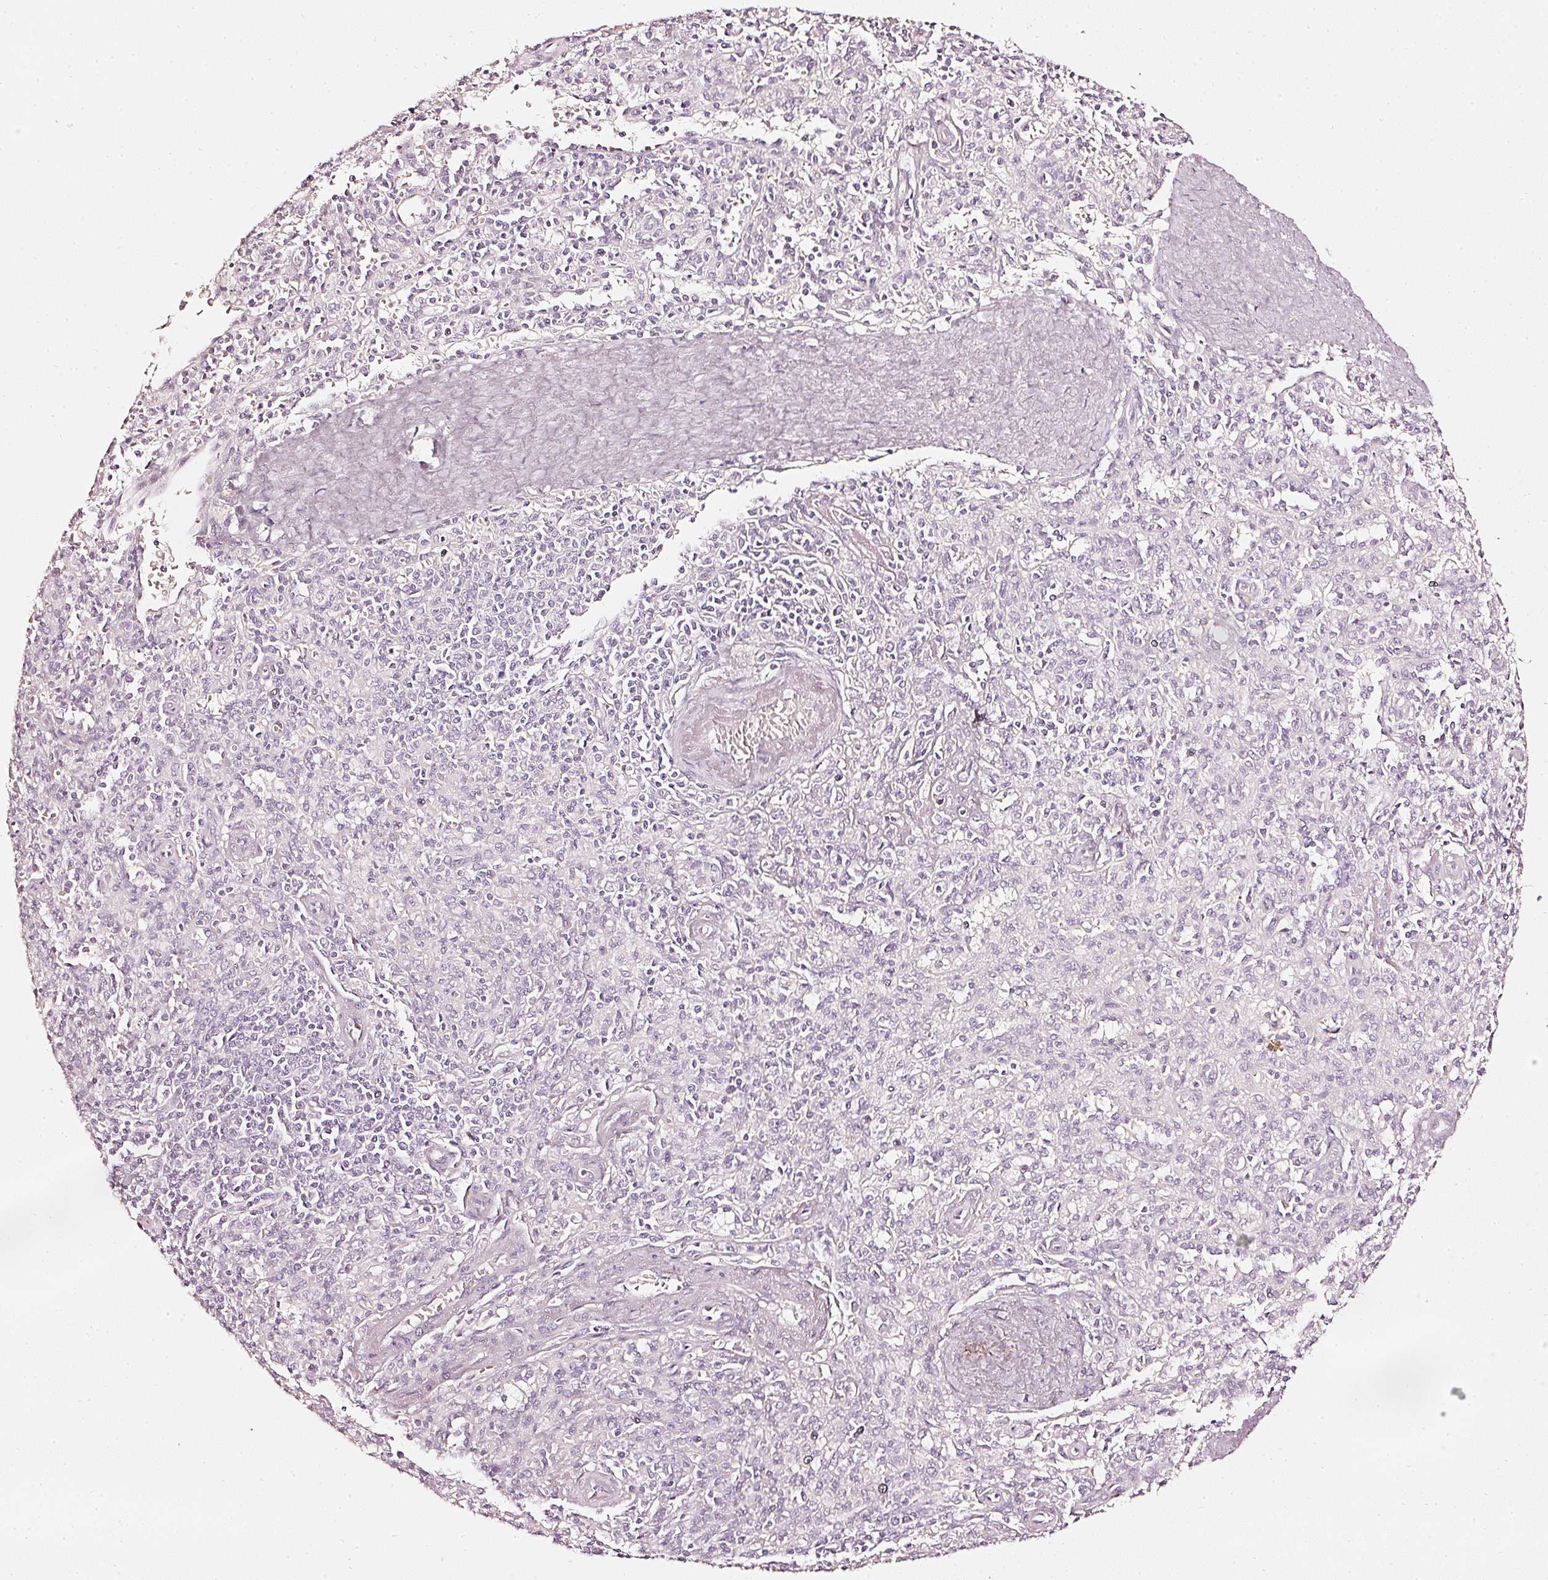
{"staining": {"intensity": "negative", "quantity": "none", "location": "none"}, "tissue": "spleen", "cell_type": "Cells in red pulp", "image_type": "normal", "snomed": [{"axis": "morphology", "description": "Normal tissue, NOS"}, {"axis": "topography", "description": "Spleen"}], "caption": "The histopathology image displays no significant positivity in cells in red pulp of spleen.", "gene": "CNP", "patient": {"sex": "female", "age": 70}}